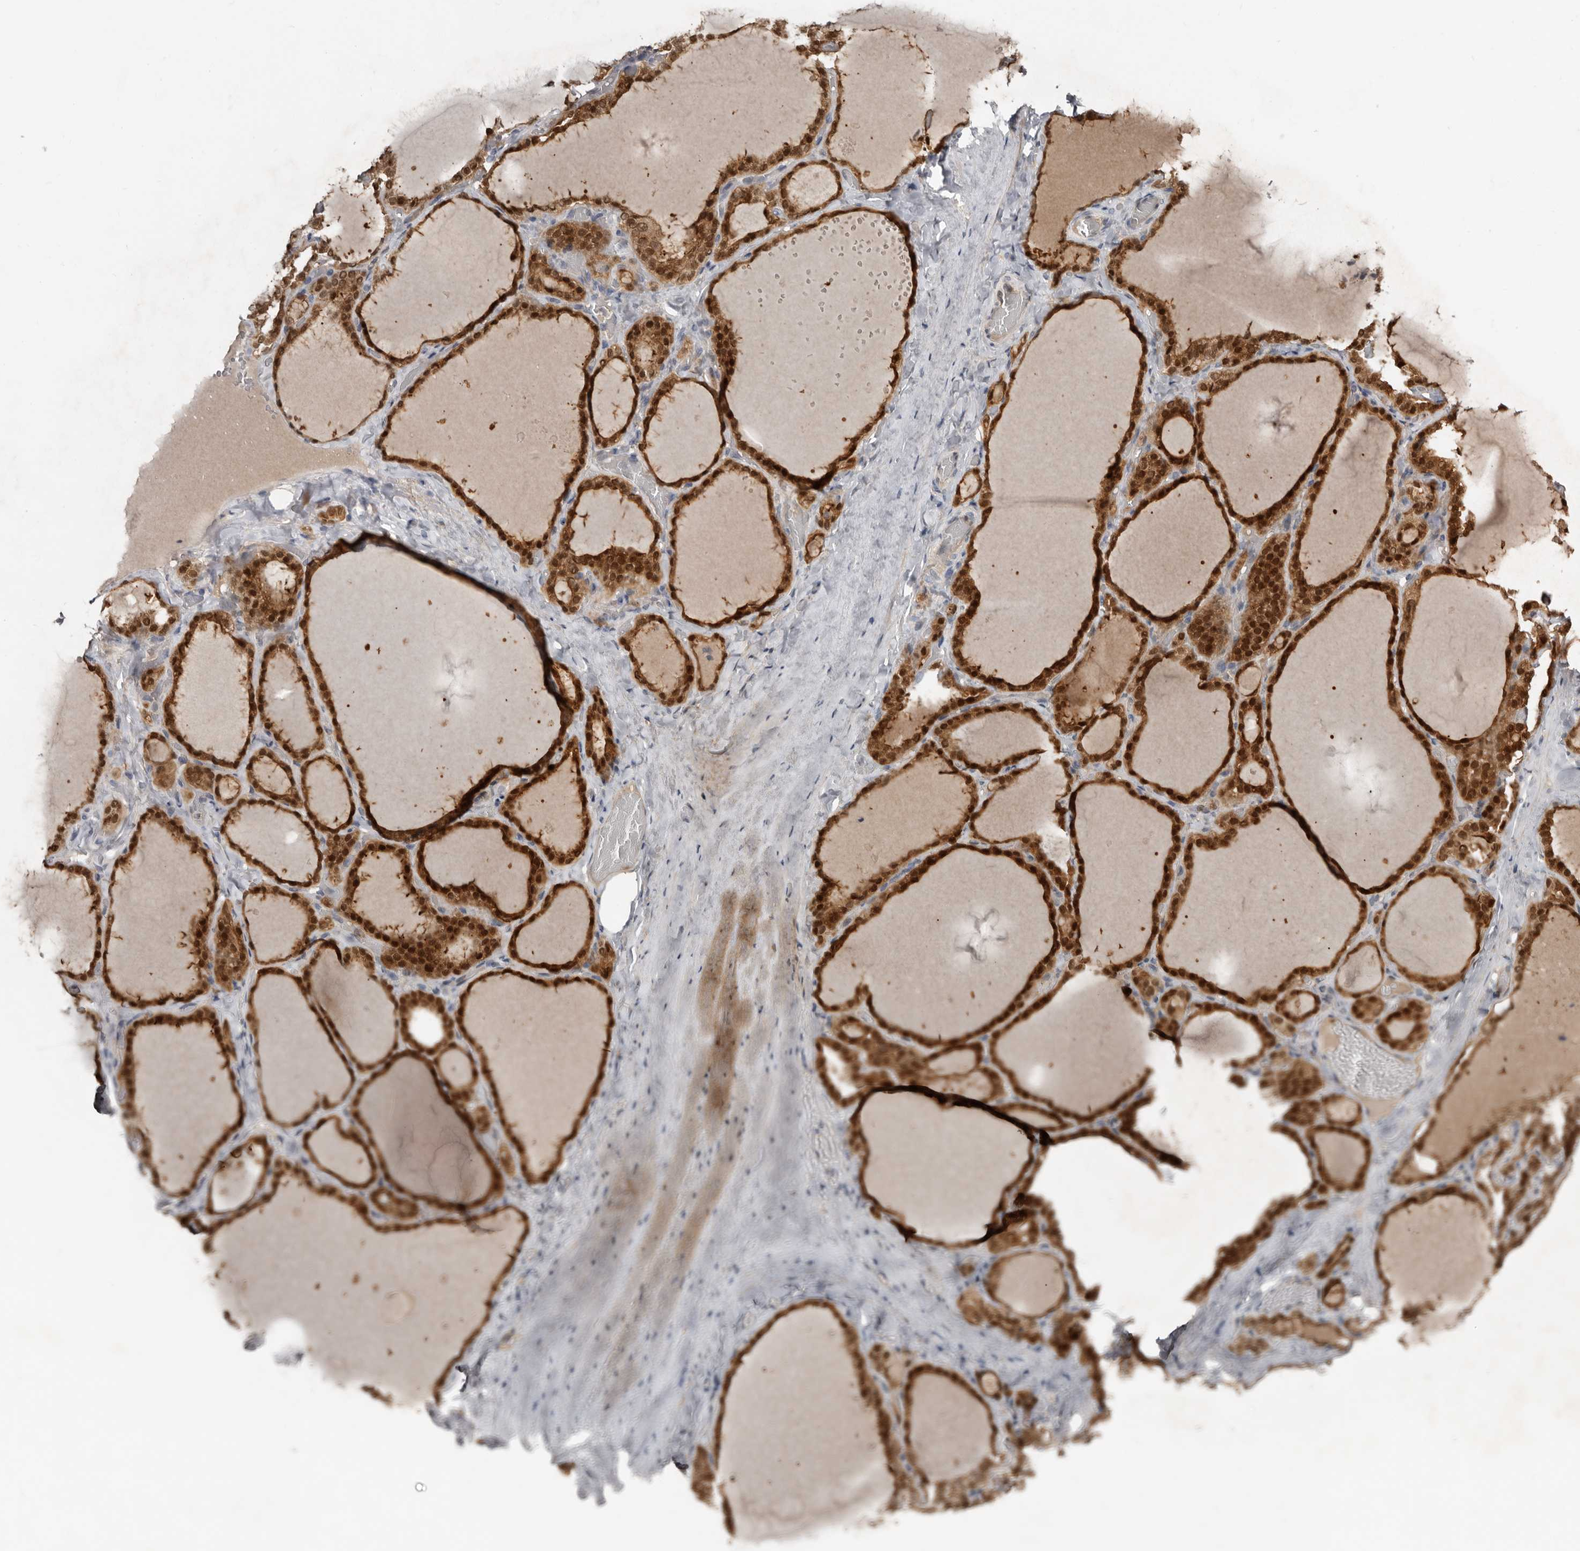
{"staining": {"intensity": "strong", "quantity": ">75%", "location": "cytoplasmic/membranous,nuclear"}, "tissue": "thyroid gland", "cell_type": "Glandular cells", "image_type": "normal", "snomed": [{"axis": "morphology", "description": "Normal tissue, NOS"}, {"axis": "topography", "description": "Thyroid gland"}], "caption": "Protein staining exhibits strong cytoplasmic/membranous,nuclear staining in approximately >75% of glandular cells in benign thyroid gland. The staining was performed using DAB to visualize the protein expression in brown, while the nuclei were stained in blue with hematoxylin (Magnification: 20x).", "gene": "RBKS", "patient": {"sex": "female", "age": 22}}